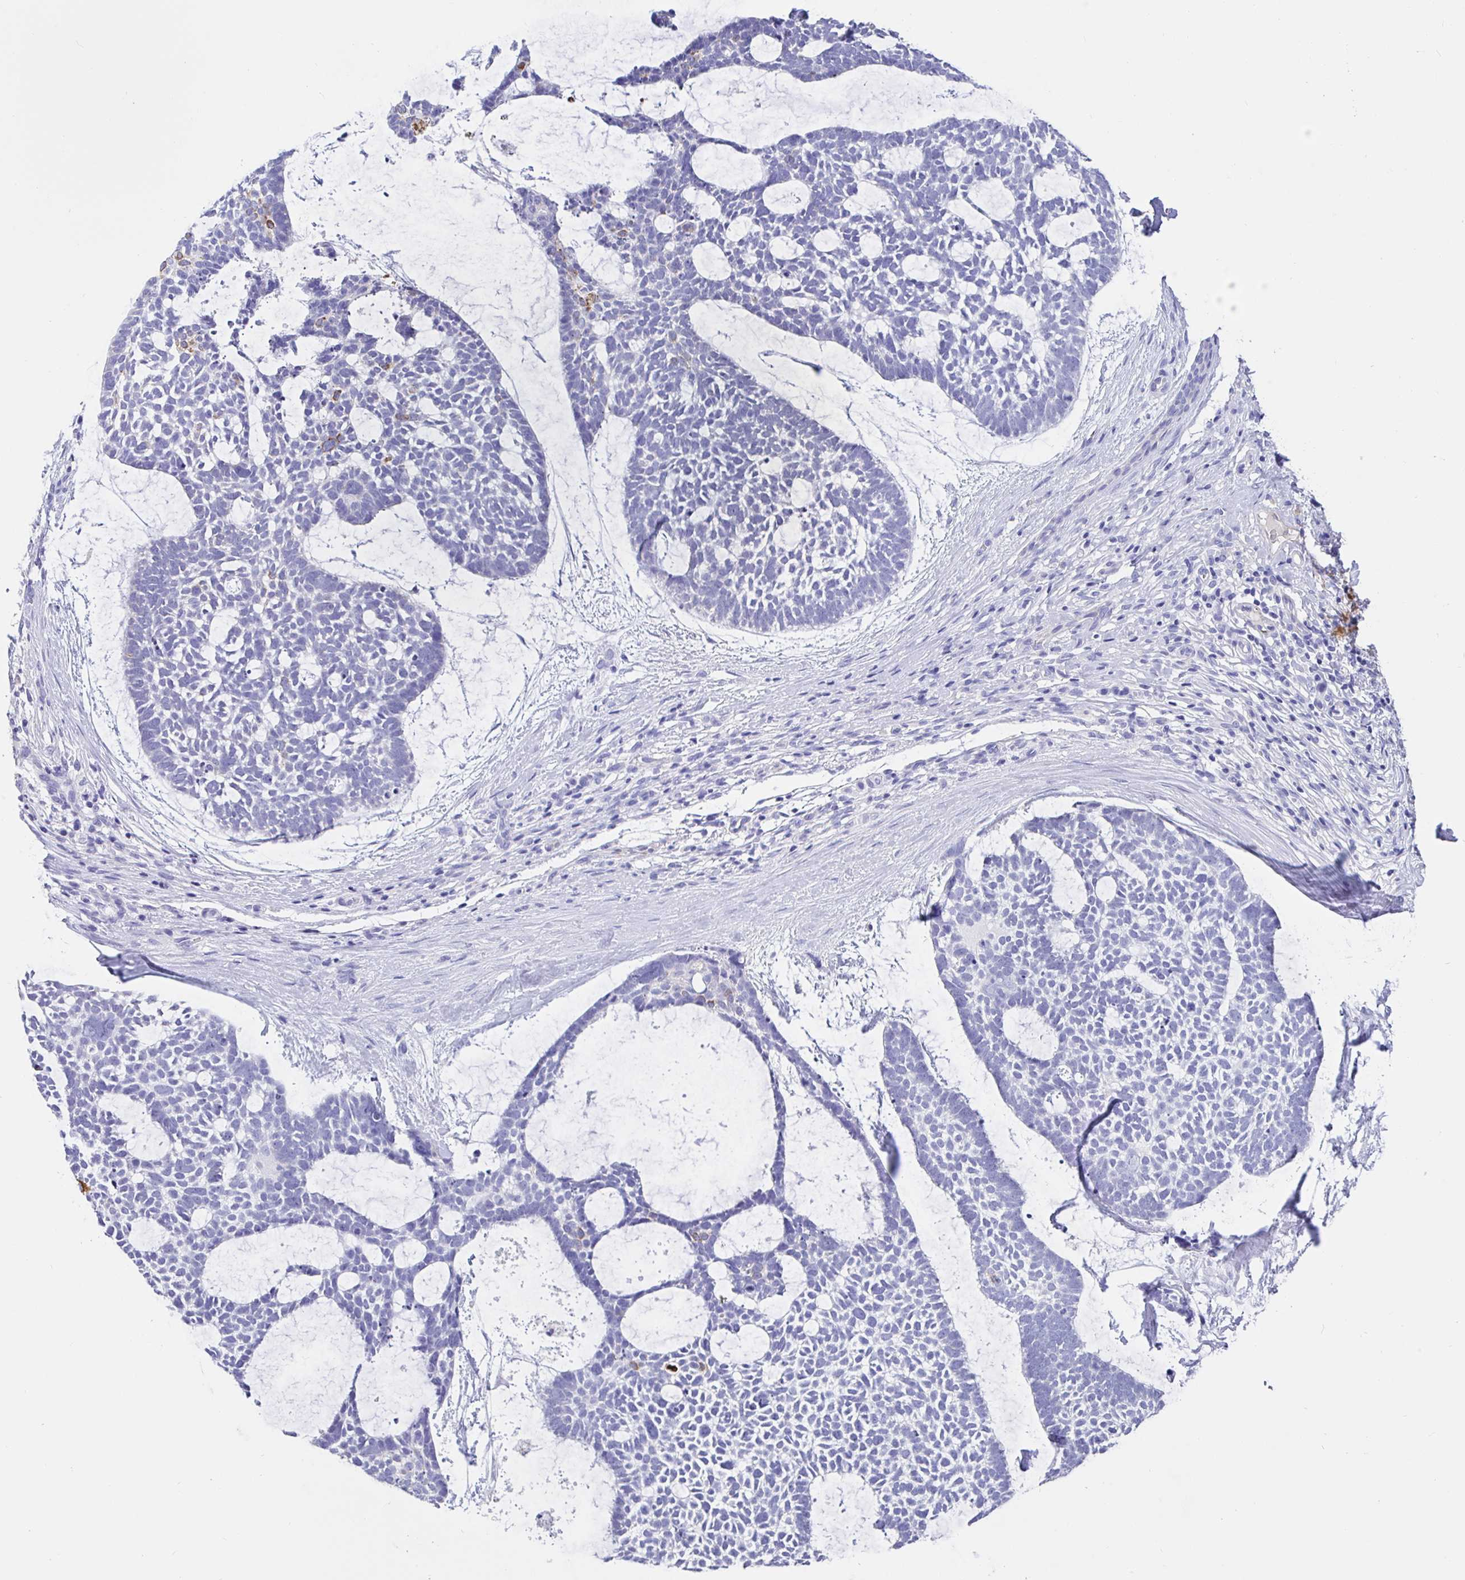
{"staining": {"intensity": "negative", "quantity": "none", "location": "none"}, "tissue": "skin cancer", "cell_type": "Tumor cells", "image_type": "cancer", "snomed": [{"axis": "morphology", "description": "Basal cell carcinoma"}, {"axis": "topography", "description": "Skin"}], "caption": "The histopathology image reveals no staining of tumor cells in skin basal cell carcinoma.", "gene": "MAOA", "patient": {"sex": "male", "age": 64}}